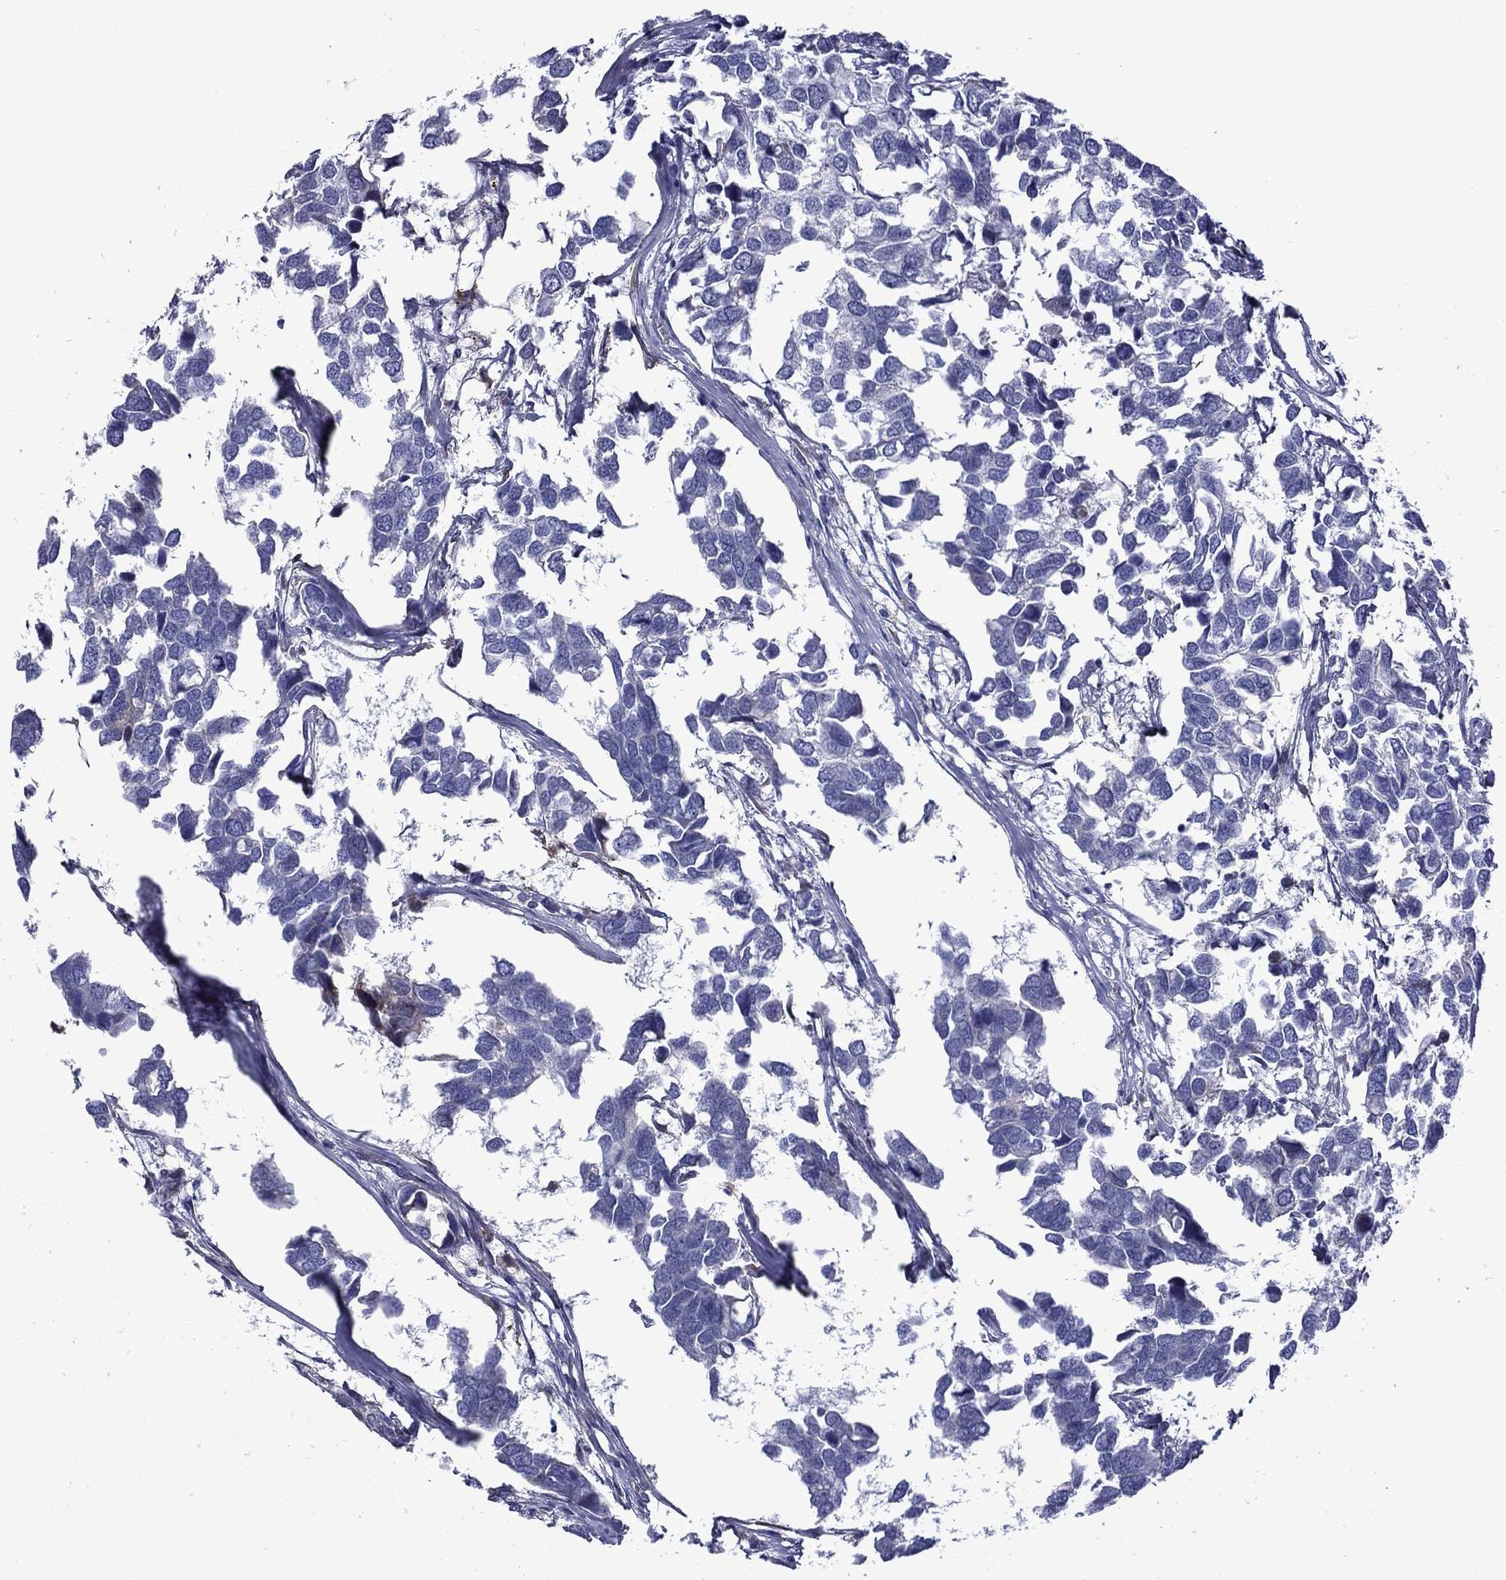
{"staining": {"intensity": "negative", "quantity": "none", "location": "none"}, "tissue": "breast cancer", "cell_type": "Tumor cells", "image_type": "cancer", "snomed": [{"axis": "morphology", "description": "Duct carcinoma"}, {"axis": "topography", "description": "Breast"}], "caption": "Immunohistochemical staining of breast invasive ductal carcinoma shows no significant staining in tumor cells.", "gene": "HSPG2", "patient": {"sex": "female", "age": 83}}